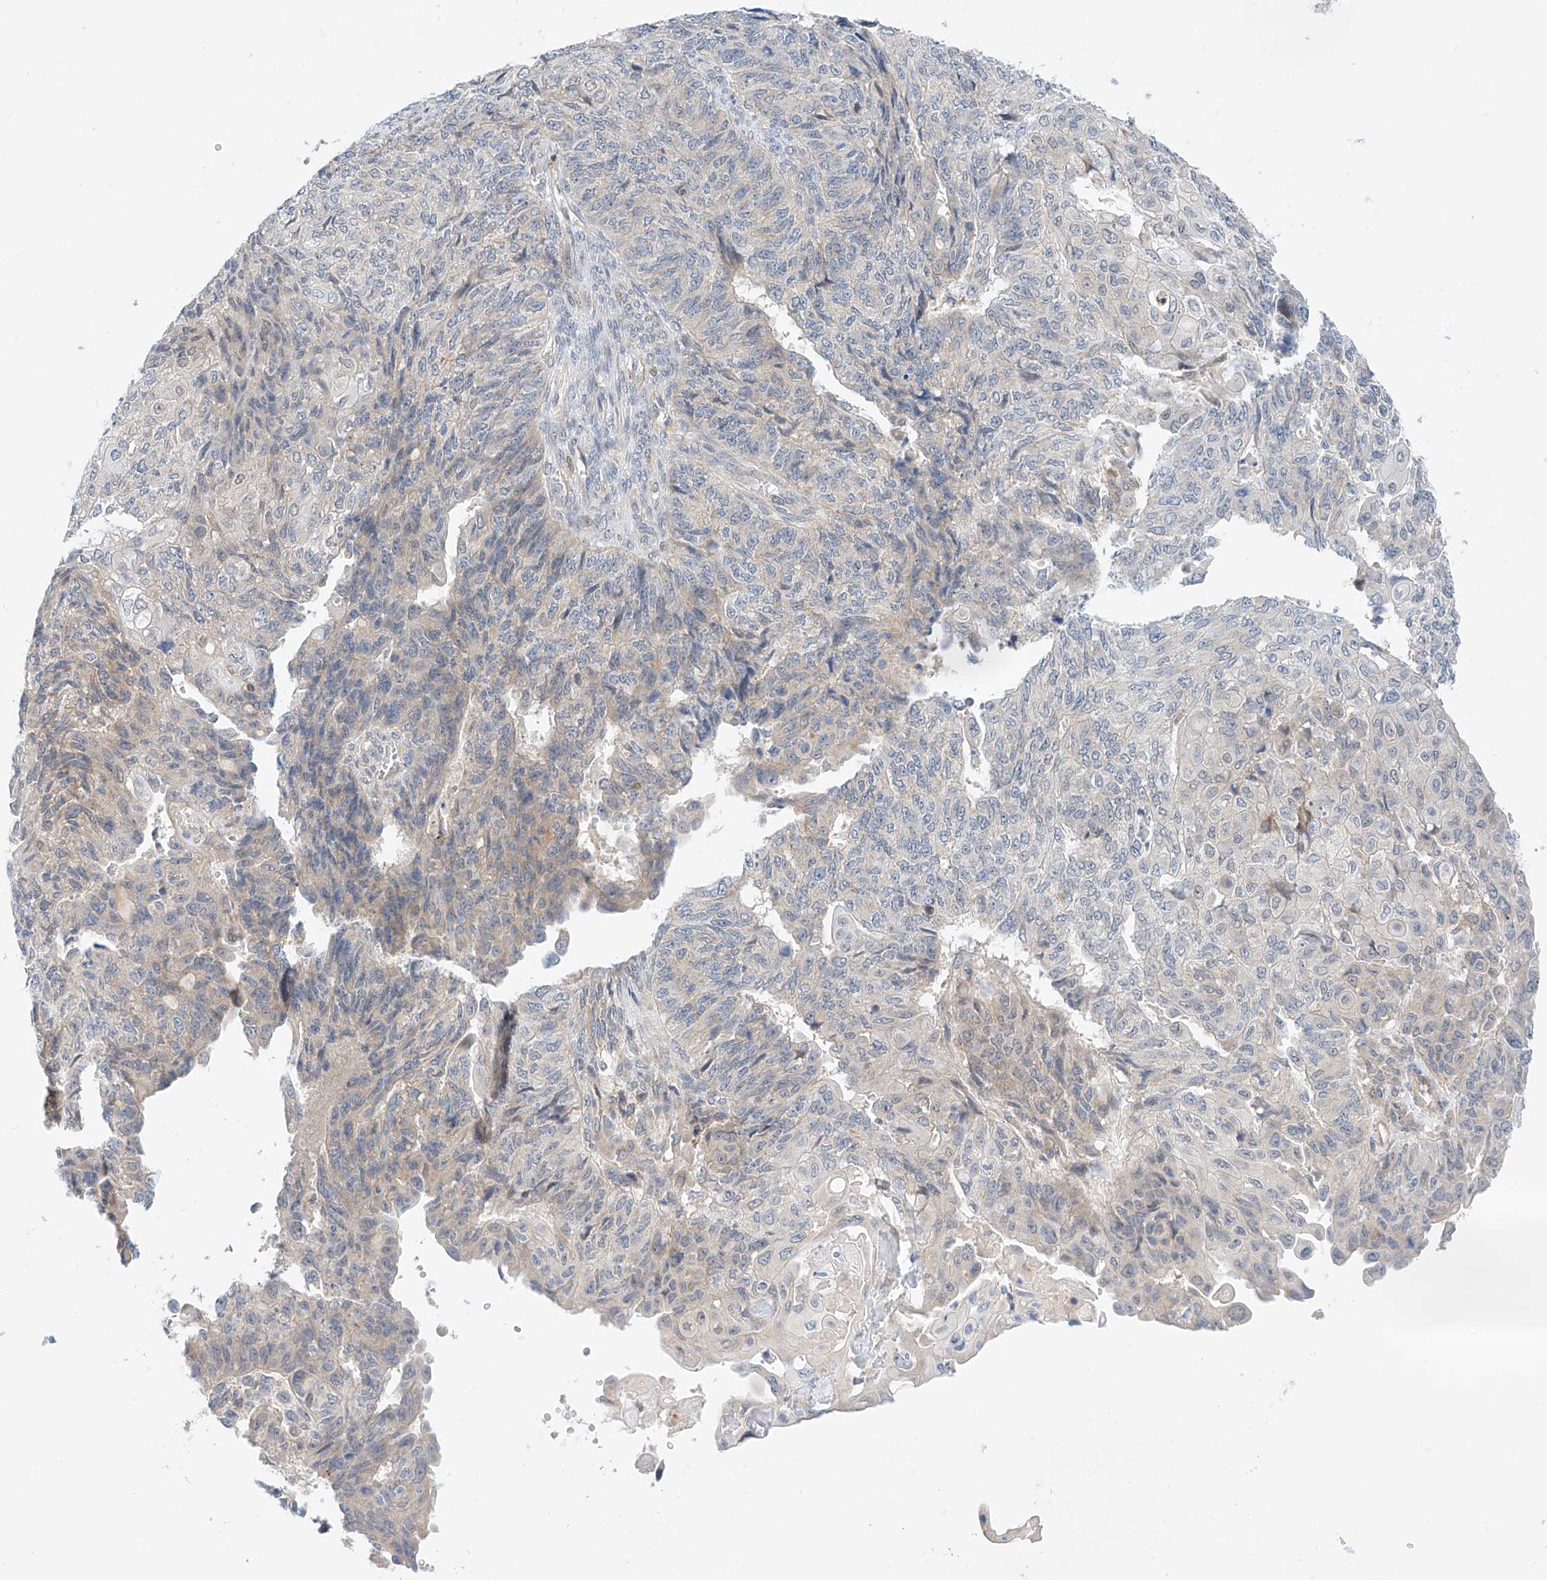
{"staining": {"intensity": "negative", "quantity": "none", "location": "none"}, "tissue": "endometrial cancer", "cell_type": "Tumor cells", "image_type": "cancer", "snomed": [{"axis": "morphology", "description": "Adenocarcinoma, NOS"}, {"axis": "topography", "description": "Endometrium"}], "caption": "A high-resolution photomicrograph shows immunohistochemistry staining of endometrial cancer (adenocarcinoma), which exhibits no significant positivity in tumor cells.", "gene": "MFN2", "patient": {"sex": "female", "age": 32}}